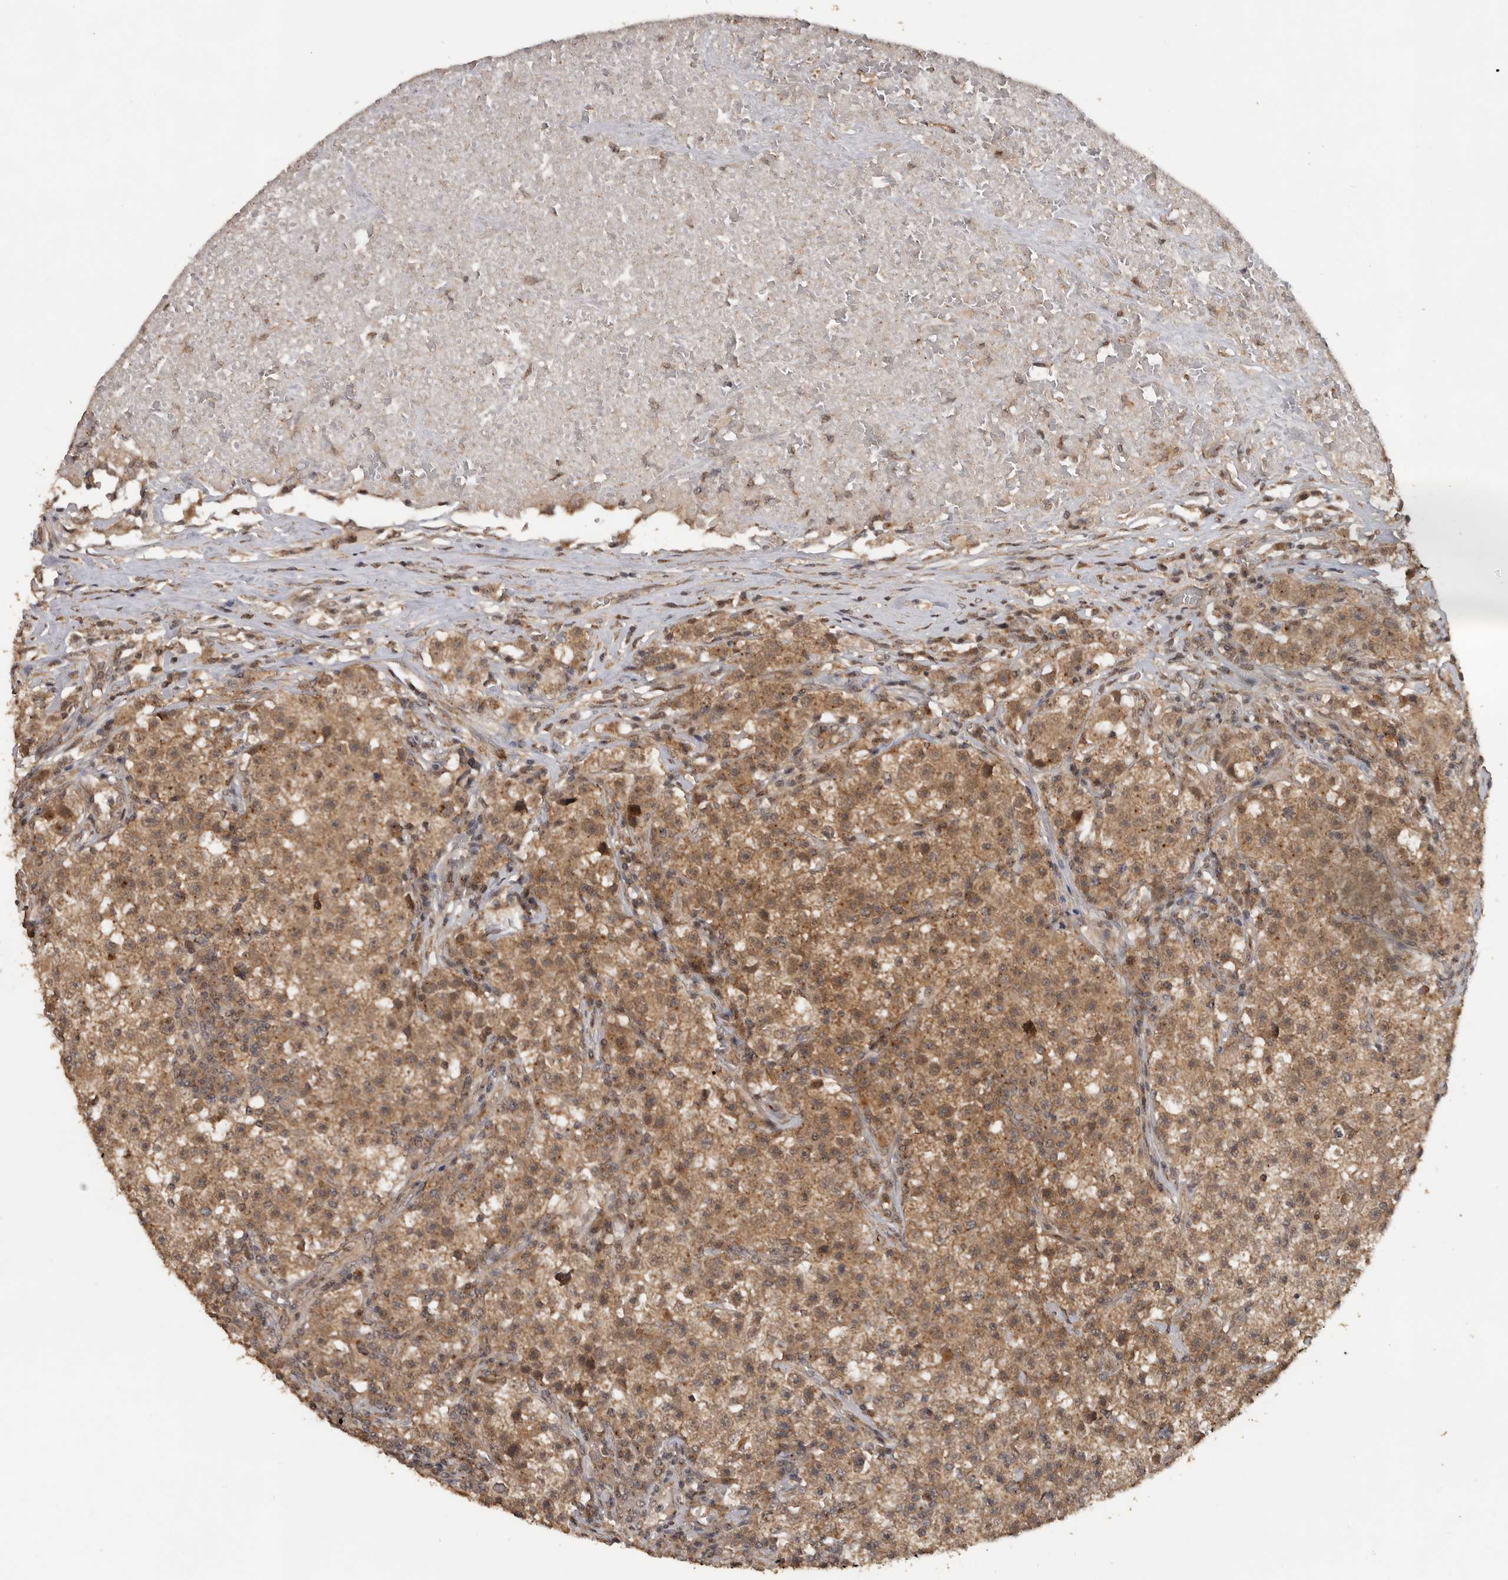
{"staining": {"intensity": "moderate", "quantity": ">75%", "location": "cytoplasmic/membranous"}, "tissue": "testis cancer", "cell_type": "Tumor cells", "image_type": "cancer", "snomed": [{"axis": "morphology", "description": "Seminoma, NOS"}, {"axis": "topography", "description": "Testis"}], "caption": "Seminoma (testis) stained for a protein shows moderate cytoplasmic/membranous positivity in tumor cells. The staining is performed using DAB (3,3'-diaminobenzidine) brown chromogen to label protein expression. The nuclei are counter-stained blue using hematoxylin.", "gene": "CEP350", "patient": {"sex": "male", "age": 22}}